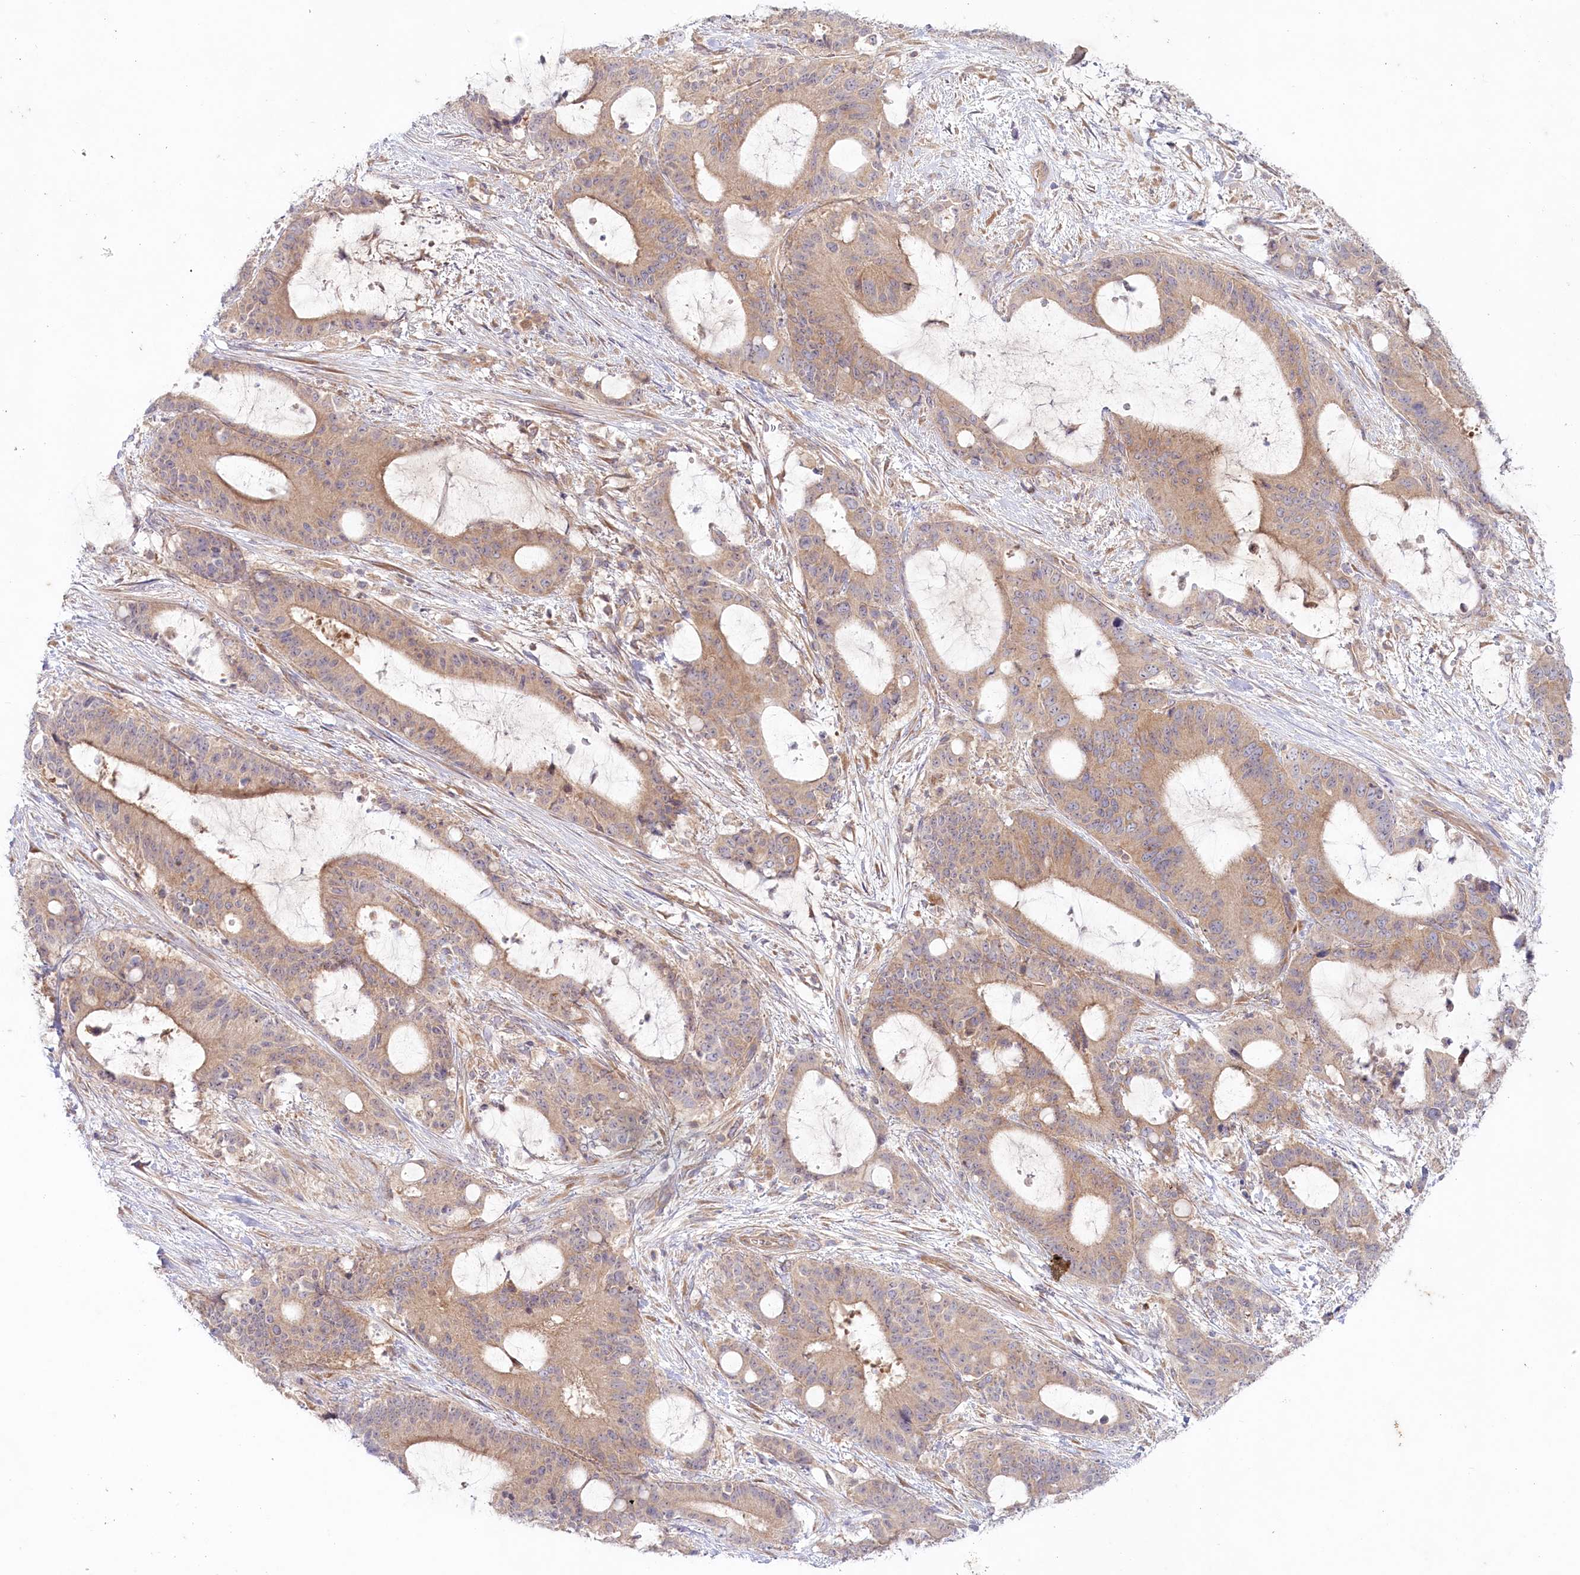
{"staining": {"intensity": "moderate", "quantity": ">75%", "location": "cytoplasmic/membranous"}, "tissue": "liver cancer", "cell_type": "Tumor cells", "image_type": "cancer", "snomed": [{"axis": "morphology", "description": "Normal tissue, NOS"}, {"axis": "morphology", "description": "Cholangiocarcinoma"}, {"axis": "topography", "description": "Liver"}, {"axis": "topography", "description": "Peripheral nerve tissue"}], "caption": "Brown immunohistochemical staining in liver cancer (cholangiocarcinoma) exhibits moderate cytoplasmic/membranous expression in about >75% of tumor cells. (DAB (3,3'-diaminobenzidine) = brown stain, brightfield microscopy at high magnification).", "gene": "TNIP1", "patient": {"sex": "female", "age": 73}}